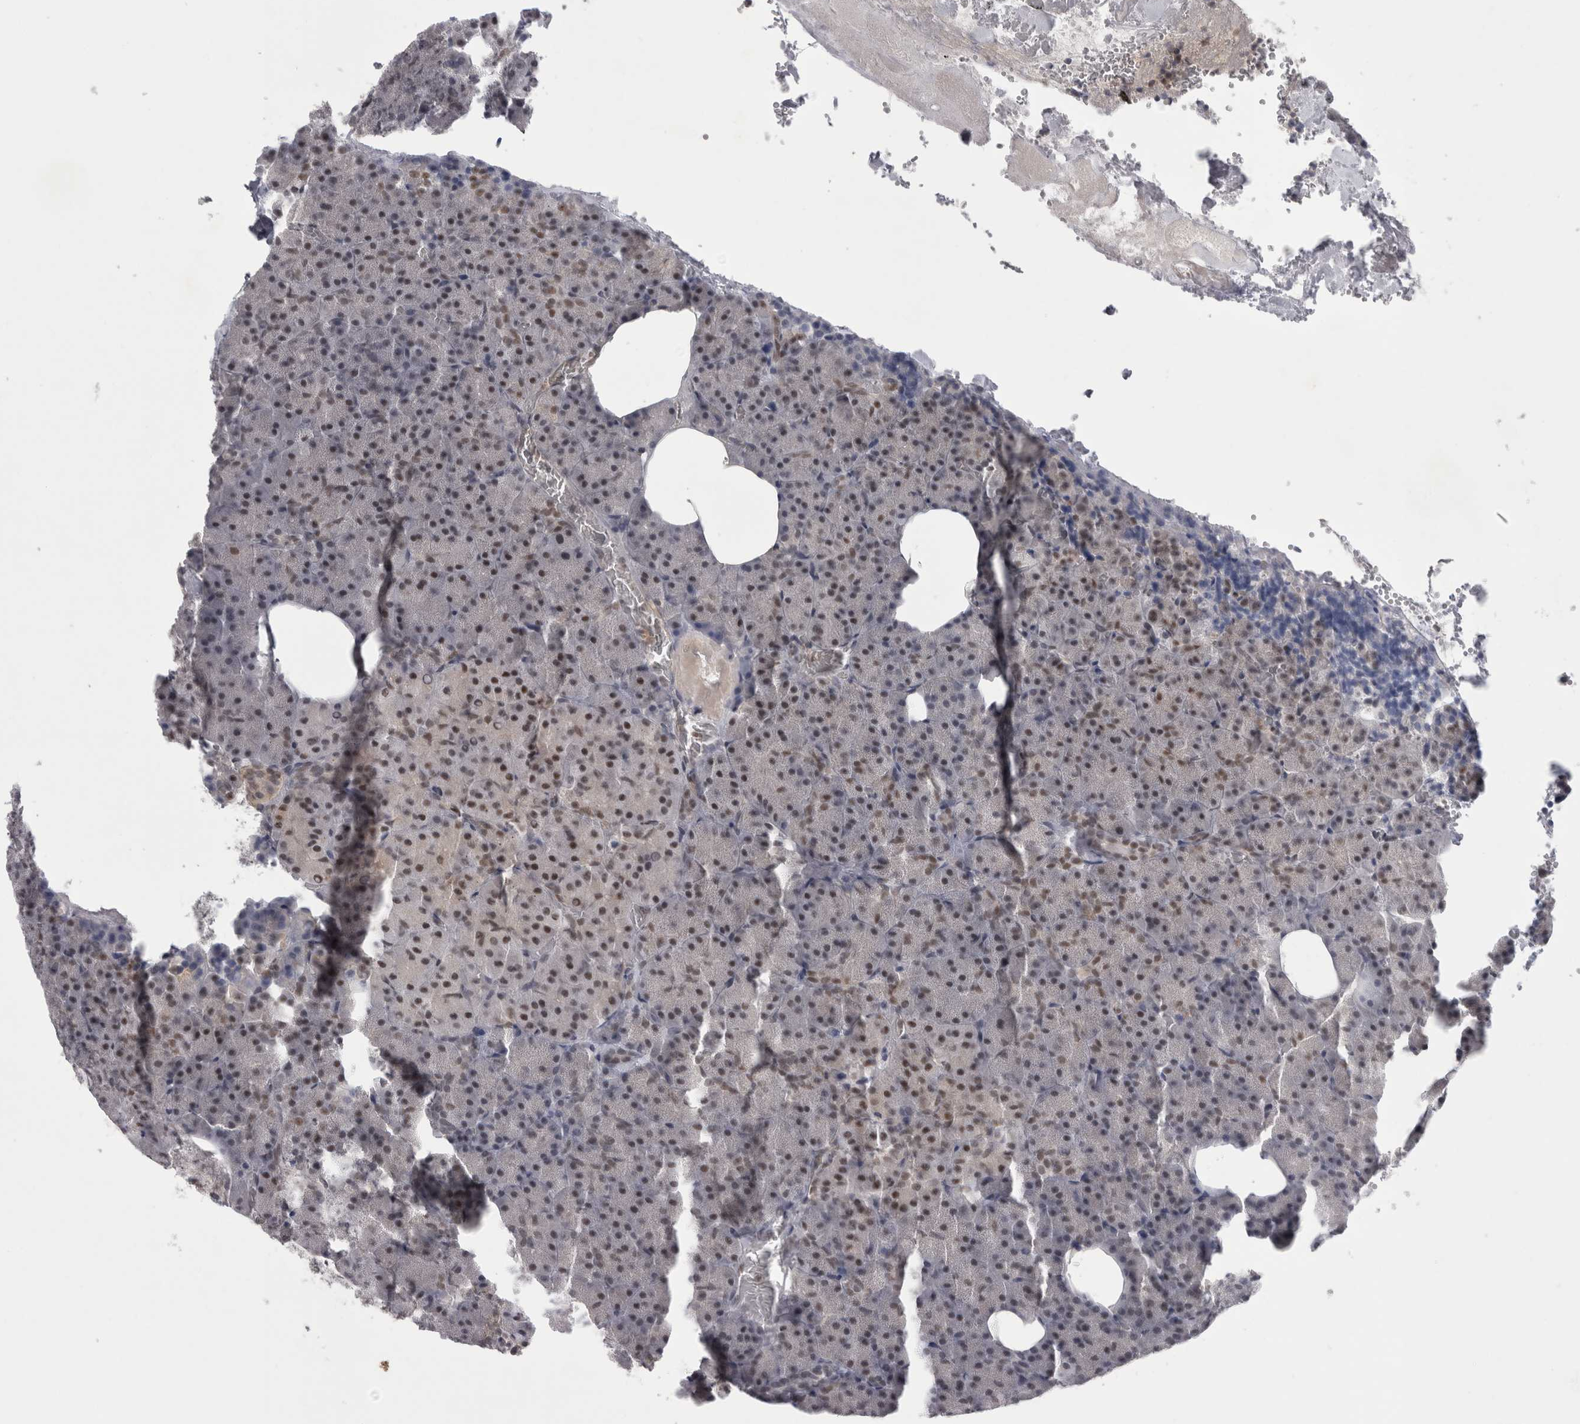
{"staining": {"intensity": "moderate", "quantity": "<25%", "location": "nuclear"}, "tissue": "pancreas", "cell_type": "Exocrine glandular cells", "image_type": "normal", "snomed": [{"axis": "morphology", "description": "Normal tissue, NOS"}, {"axis": "morphology", "description": "Carcinoid, malignant, NOS"}, {"axis": "topography", "description": "Pancreas"}], "caption": "Protein staining of benign pancreas demonstrates moderate nuclear expression in about <25% of exocrine glandular cells.", "gene": "PSMB2", "patient": {"sex": "female", "age": 35}}